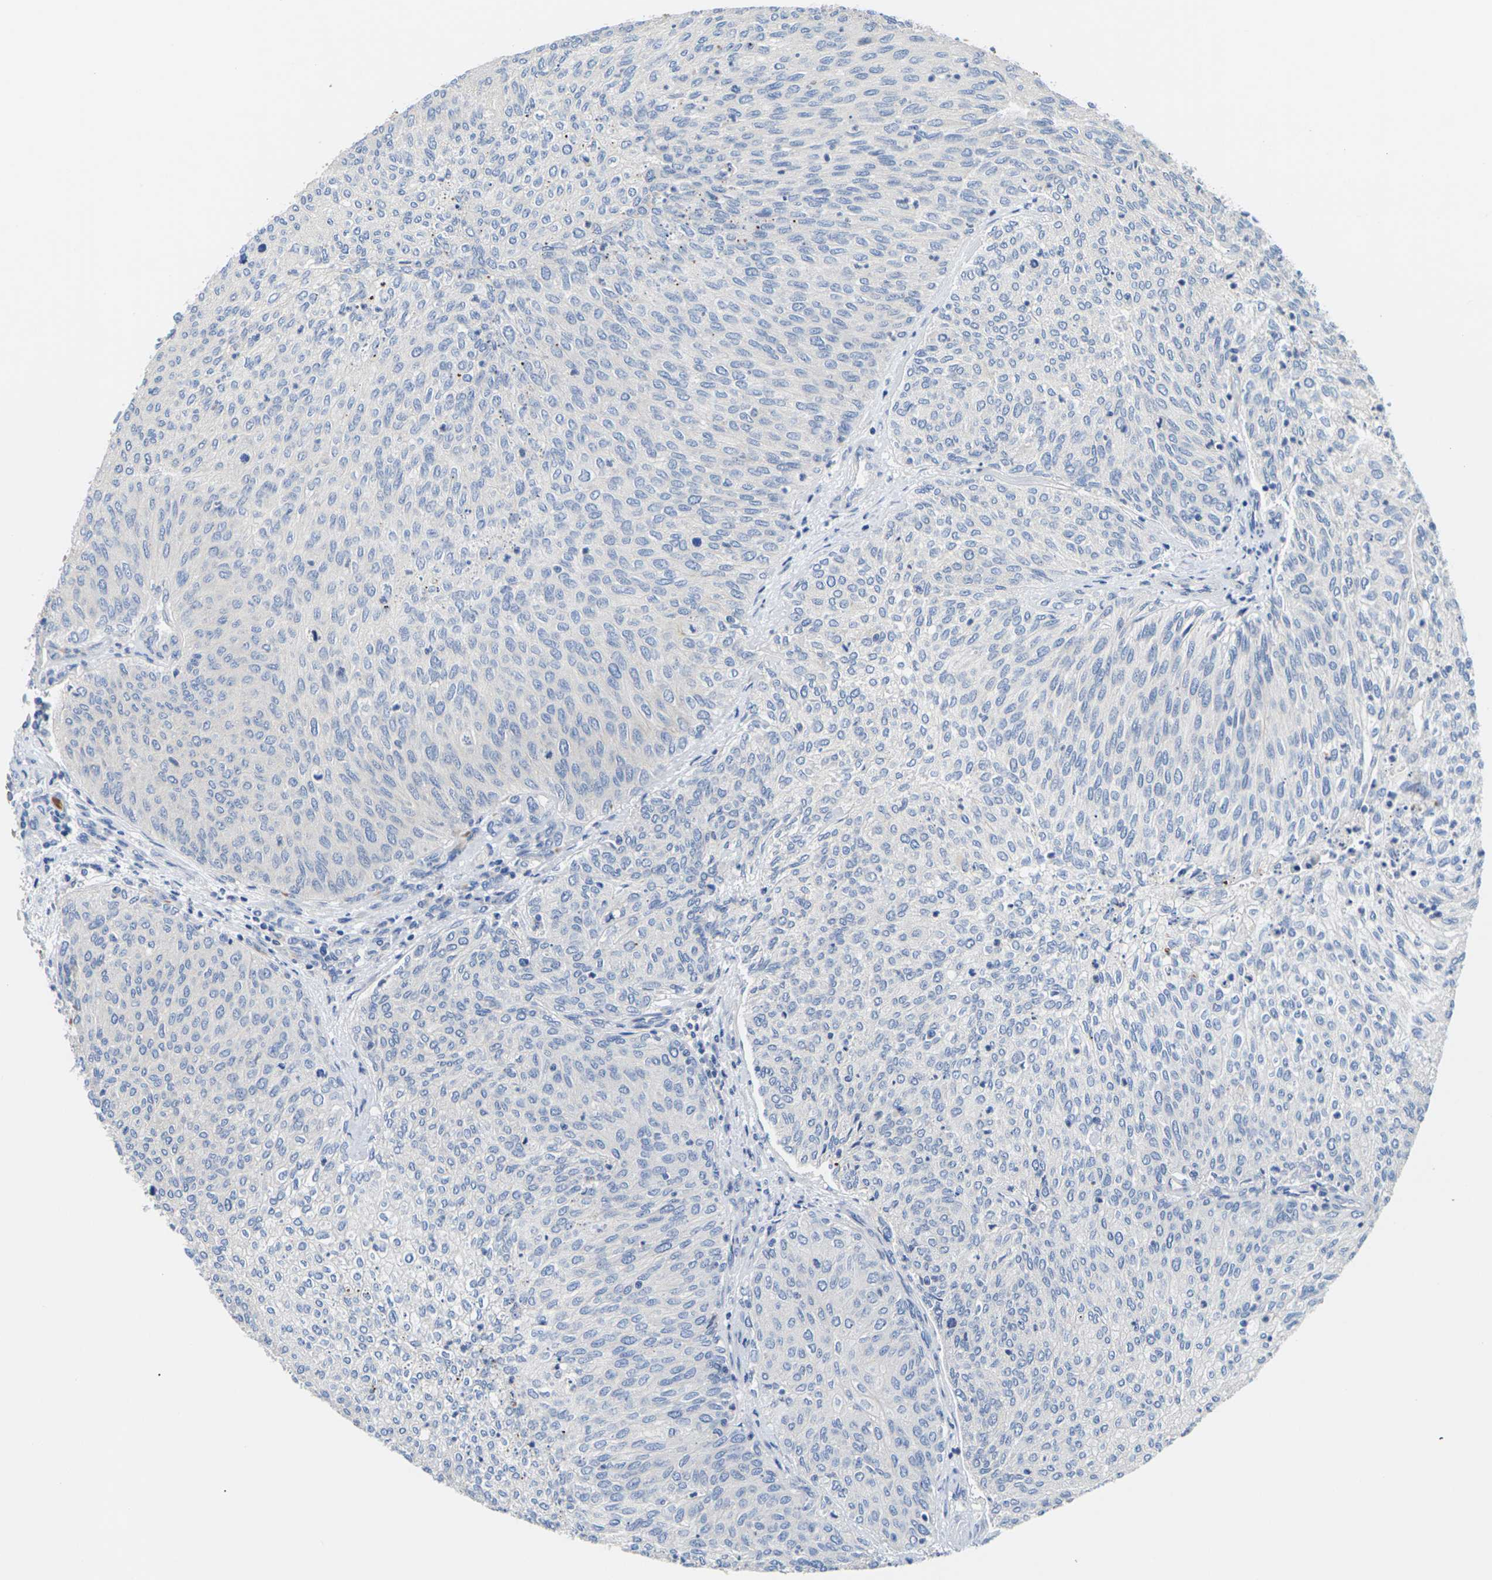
{"staining": {"intensity": "negative", "quantity": "none", "location": "none"}, "tissue": "urothelial cancer", "cell_type": "Tumor cells", "image_type": "cancer", "snomed": [{"axis": "morphology", "description": "Urothelial carcinoma, Low grade"}, {"axis": "topography", "description": "Urinary bladder"}], "caption": "An immunohistochemistry (IHC) micrograph of low-grade urothelial carcinoma is shown. There is no staining in tumor cells of low-grade urothelial carcinoma.", "gene": "TMCO4", "patient": {"sex": "female", "age": 79}}